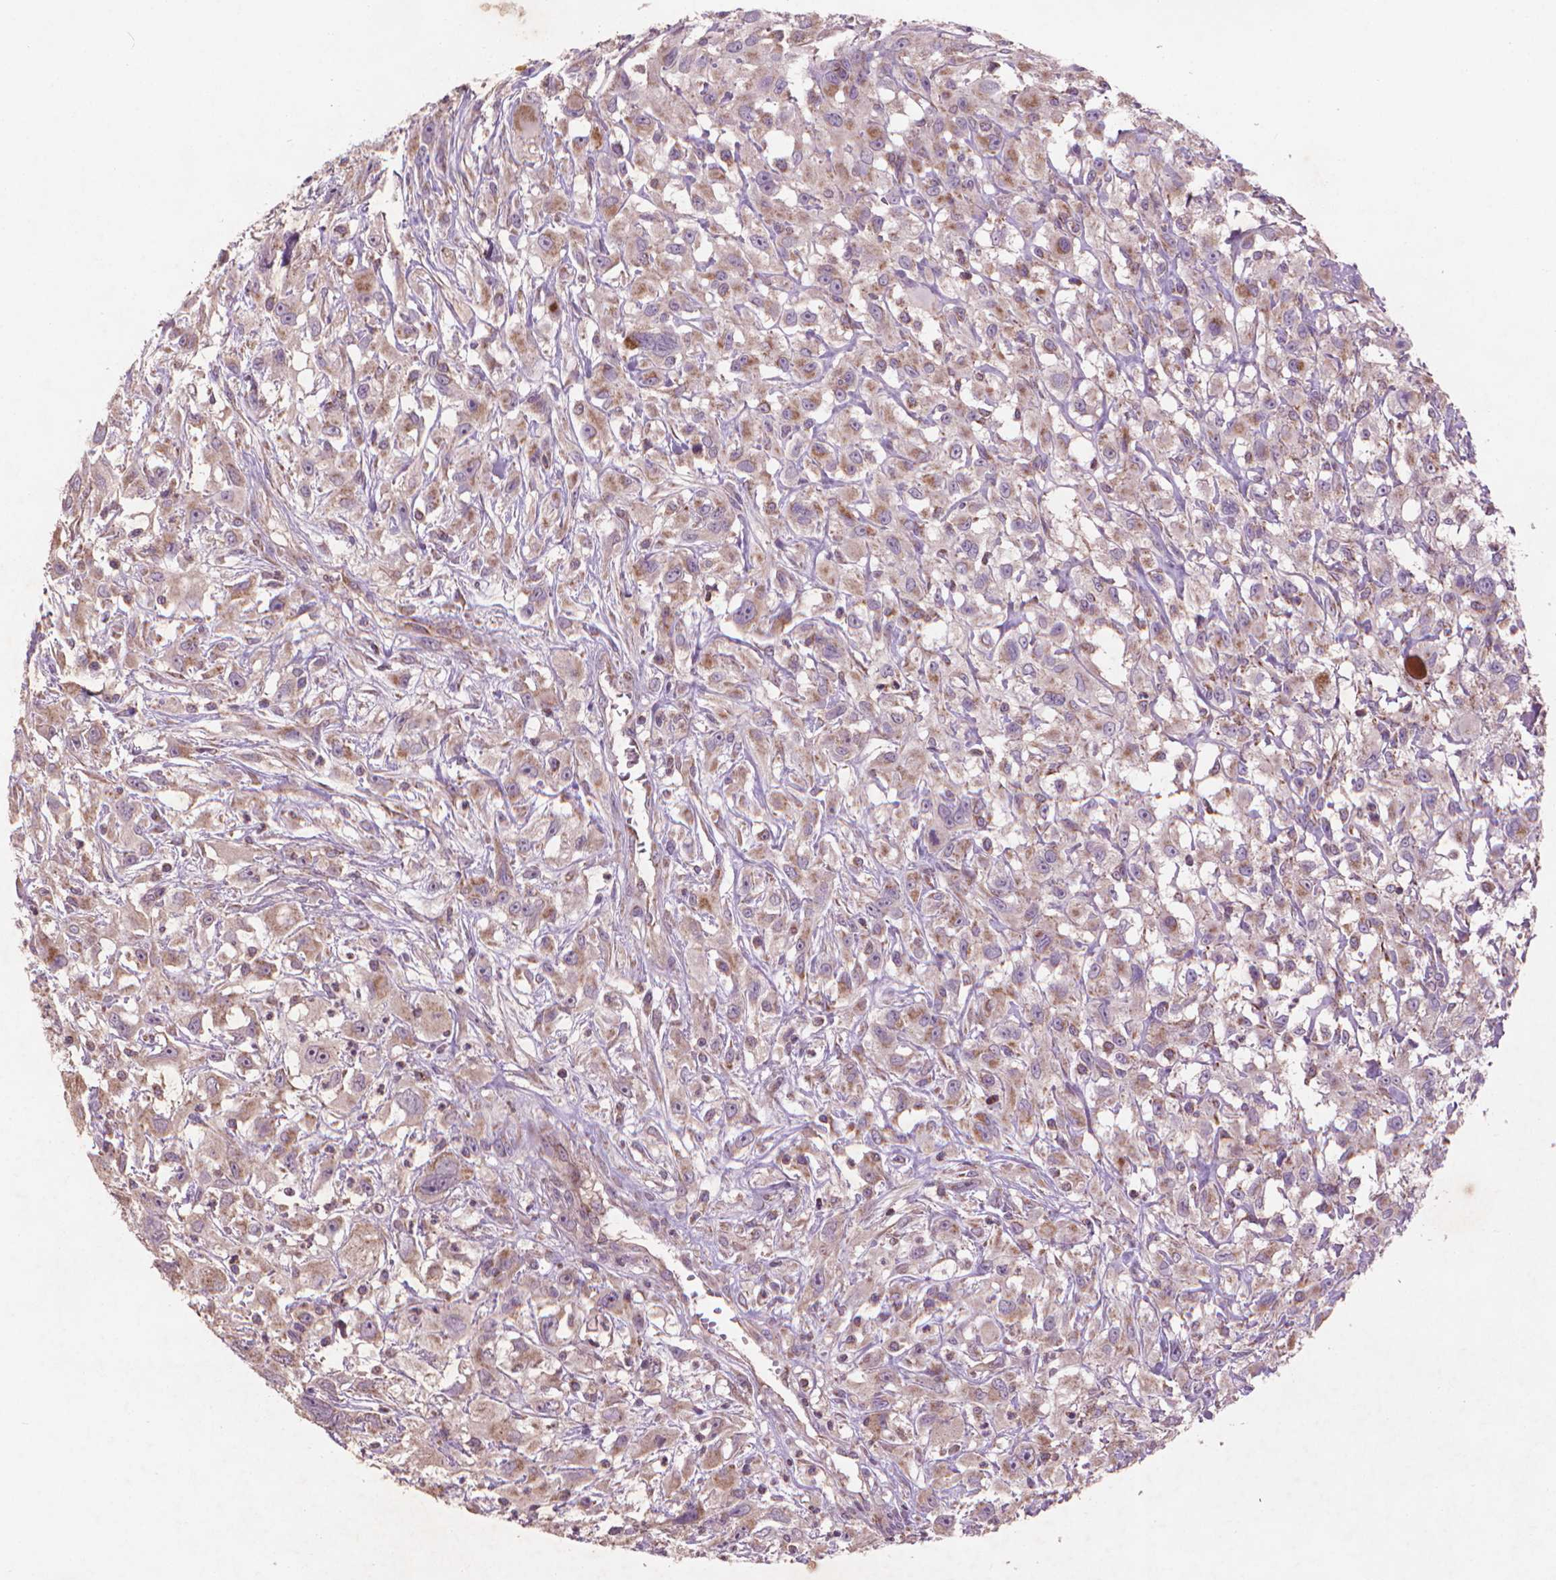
{"staining": {"intensity": "weak", "quantity": ">75%", "location": "cytoplasmic/membranous"}, "tissue": "head and neck cancer", "cell_type": "Tumor cells", "image_type": "cancer", "snomed": [{"axis": "morphology", "description": "Squamous cell carcinoma, NOS"}, {"axis": "morphology", "description": "Squamous cell carcinoma, metastatic, NOS"}, {"axis": "topography", "description": "Oral tissue"}, {"axis": "topography", "description": "Head-Neck"}], "caption": "A photomicrograph of human head and neck squamous cell carcinoma stained for a protein demonstrates weak cytoplasmic/membranous brown staining in tumor cells. The protein of interest is shown in brown color, while the nuclei are stained blue.", "gene": "NLRX1", "patient": {"sex": "female", "age": 85}}